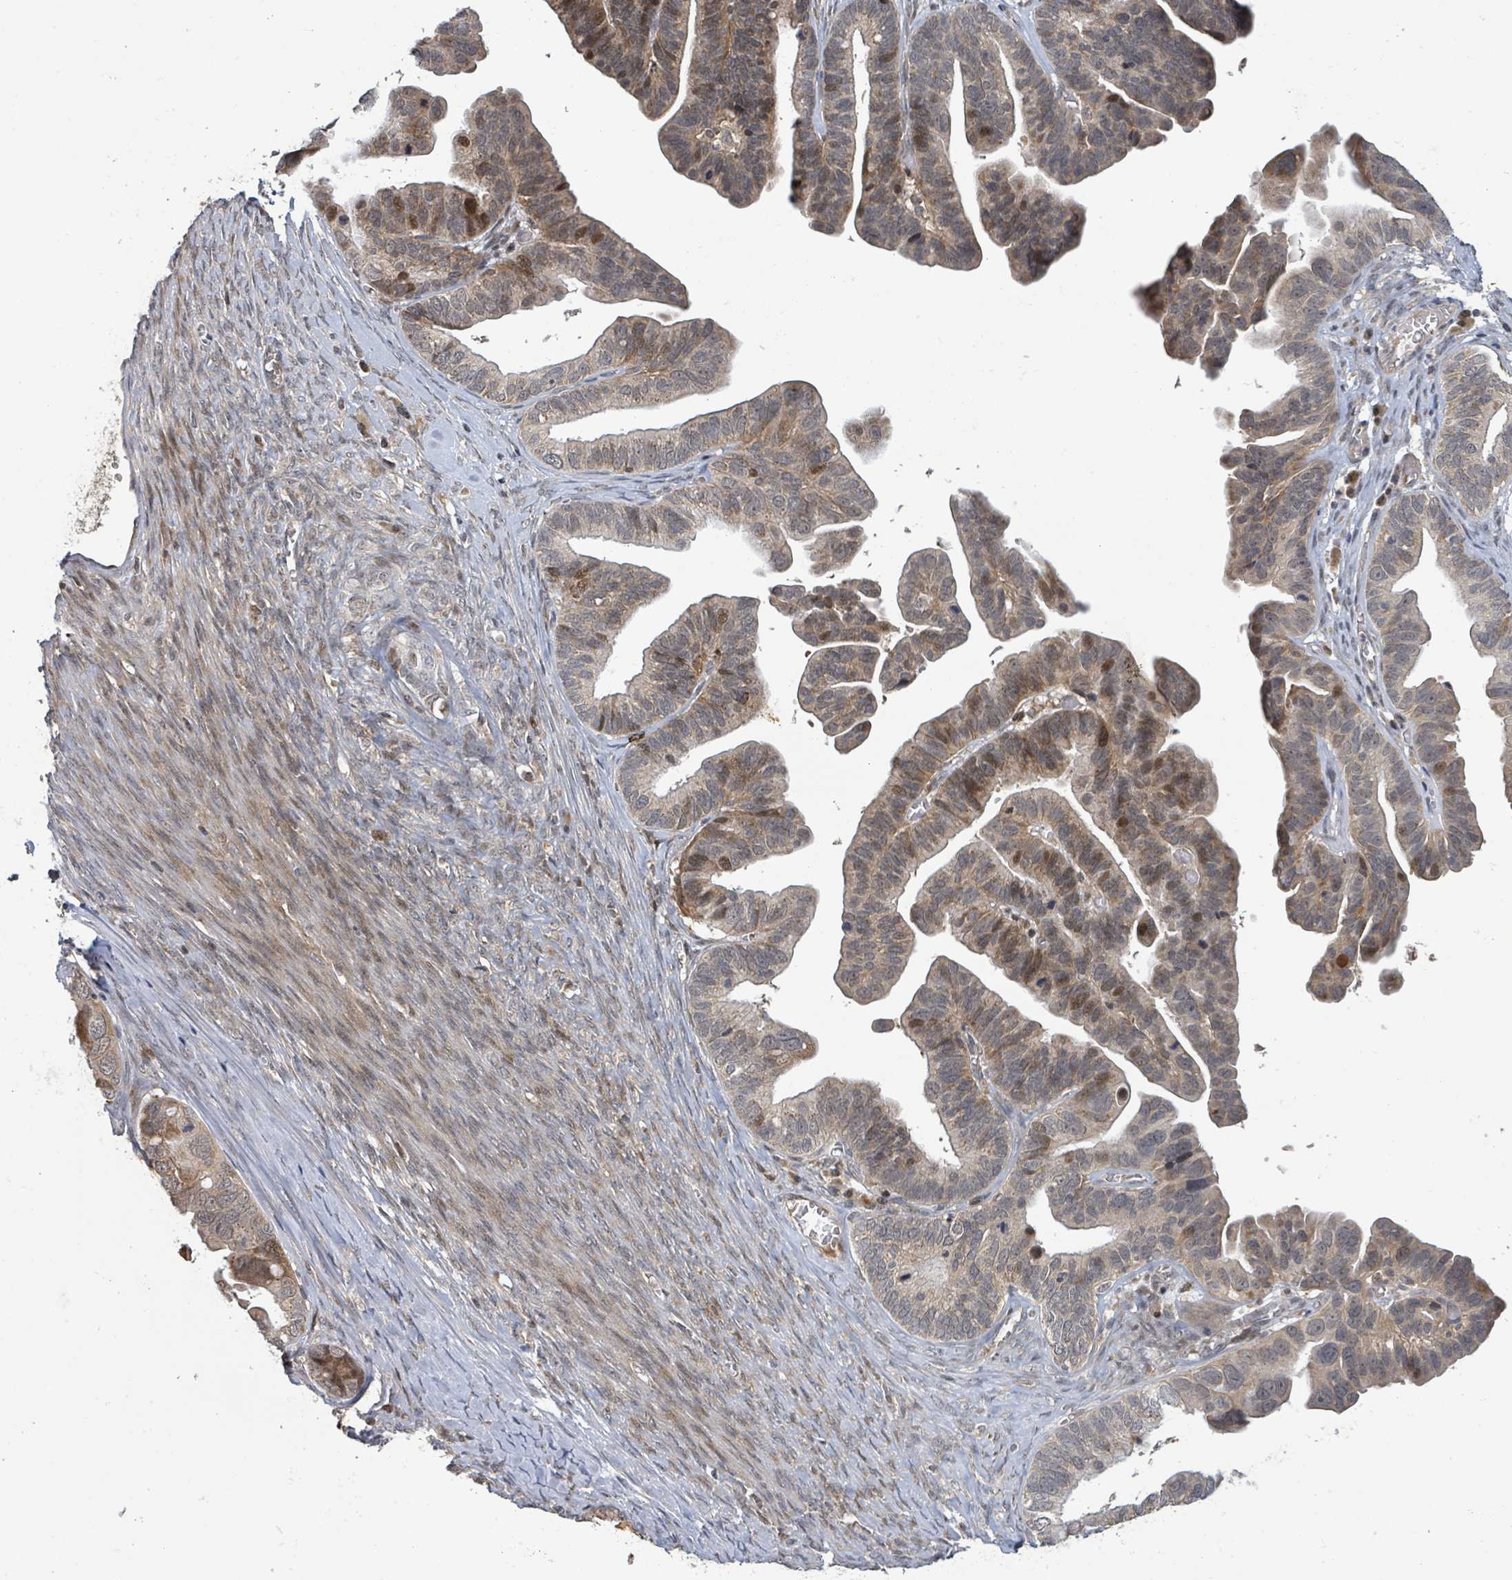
{"staining": {"intensity": "moderate", "quantity": "<25%", "location": "cytoplasmic/membranous,nuclear"}, "tissue": "ovarian cancer", "cell_type": "Tumor cells", "image_type": "cancer", "snomed": [{"axis": "morphology", "description": "Cystadenocarcinoma, serous, NOS"}, {"axis": "topography", "description": "Ovary"}], "caption": "Tumor cells demonstrate low levels of moderate cytoplasmic/membranous and nuclear staining in approximately <25% of cells in human ovarian cancer (serous cystadenocarcinoma). (DAB = brown stain, brightfield microscopy at high magnification).", "gene": "ITGA11", "patient": {"sex": "female", "age": 56}}